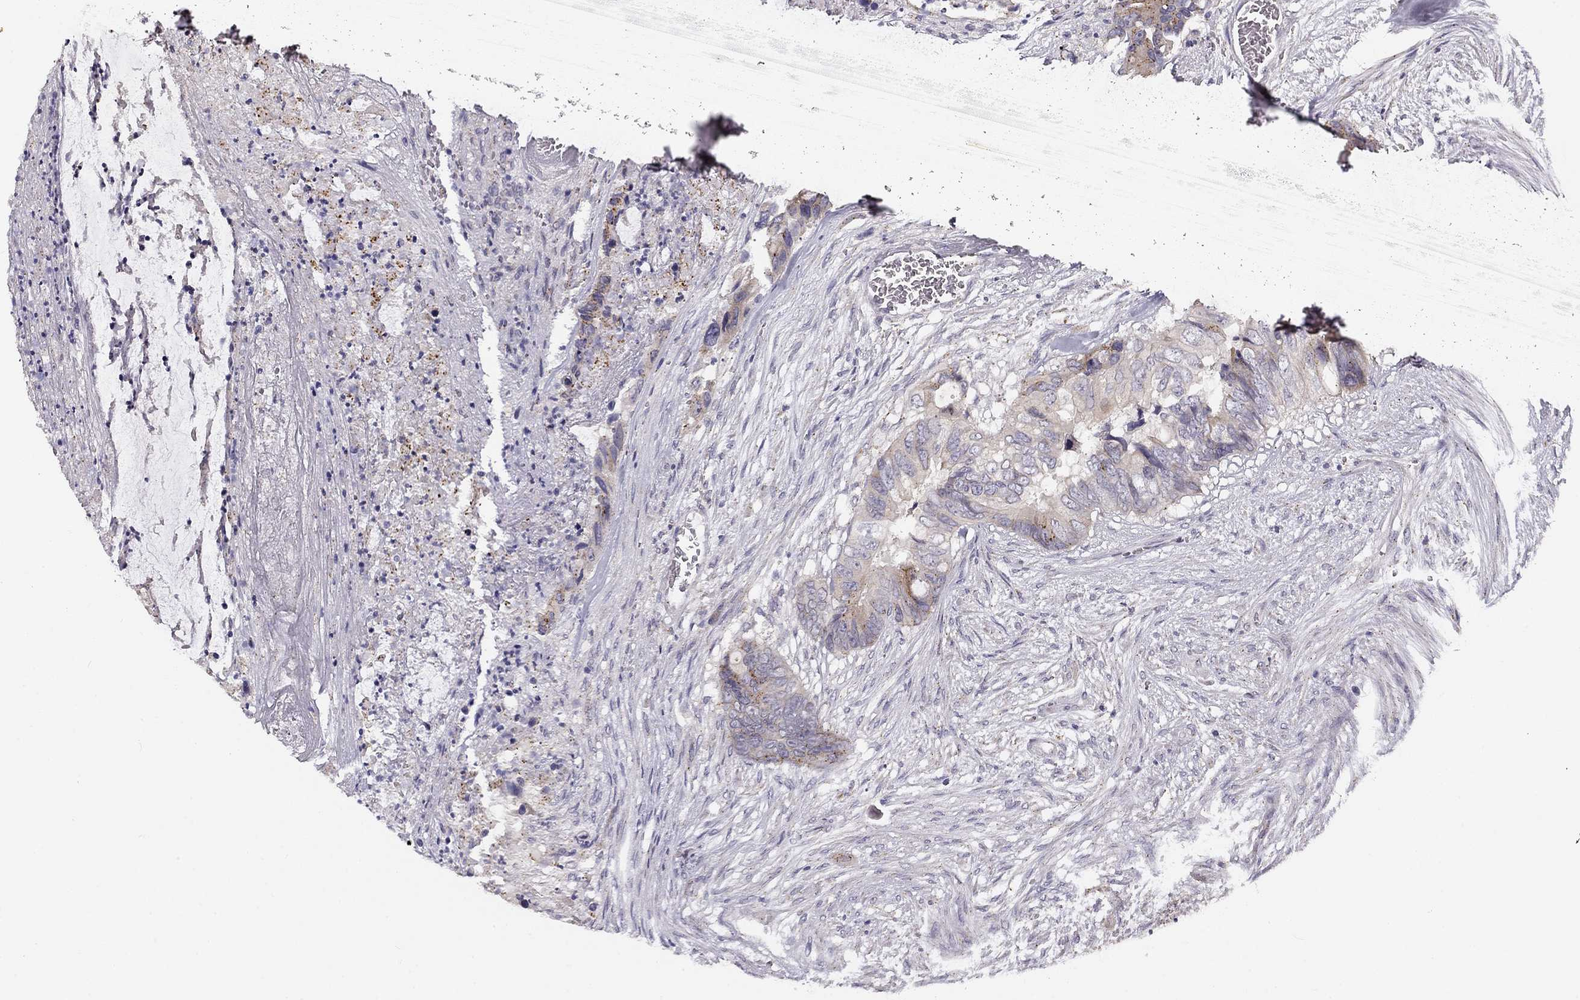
{"staining": {"intensity": "moderate", "quantity": "<25%", "location": "cytoplasmic/membranous"}, "tissue": "colorectal cancer", "cell_type": "Tumor cells", "image_type": "cancer", "snomed": [{"axis": "morphology", "description": "Adenocarcinoma, NOS"}, {"axis": "topography", "description": "Rectum"}], "caption": "Immunohistochemistry (IHC) staining of adenocarcinoma (colorectal), which shows low levels of moderate cytoplasmic/membranous positivity in about <25% of tumor cells indicating moderate cytoplasmic/membranous protein staining. The staining was performed using DAB (brown) for protein detection and nuclei were counterstained in hematoxylin (blue).", "gene": "CNR1", "patient": {"sex": "male", "age": 63}}